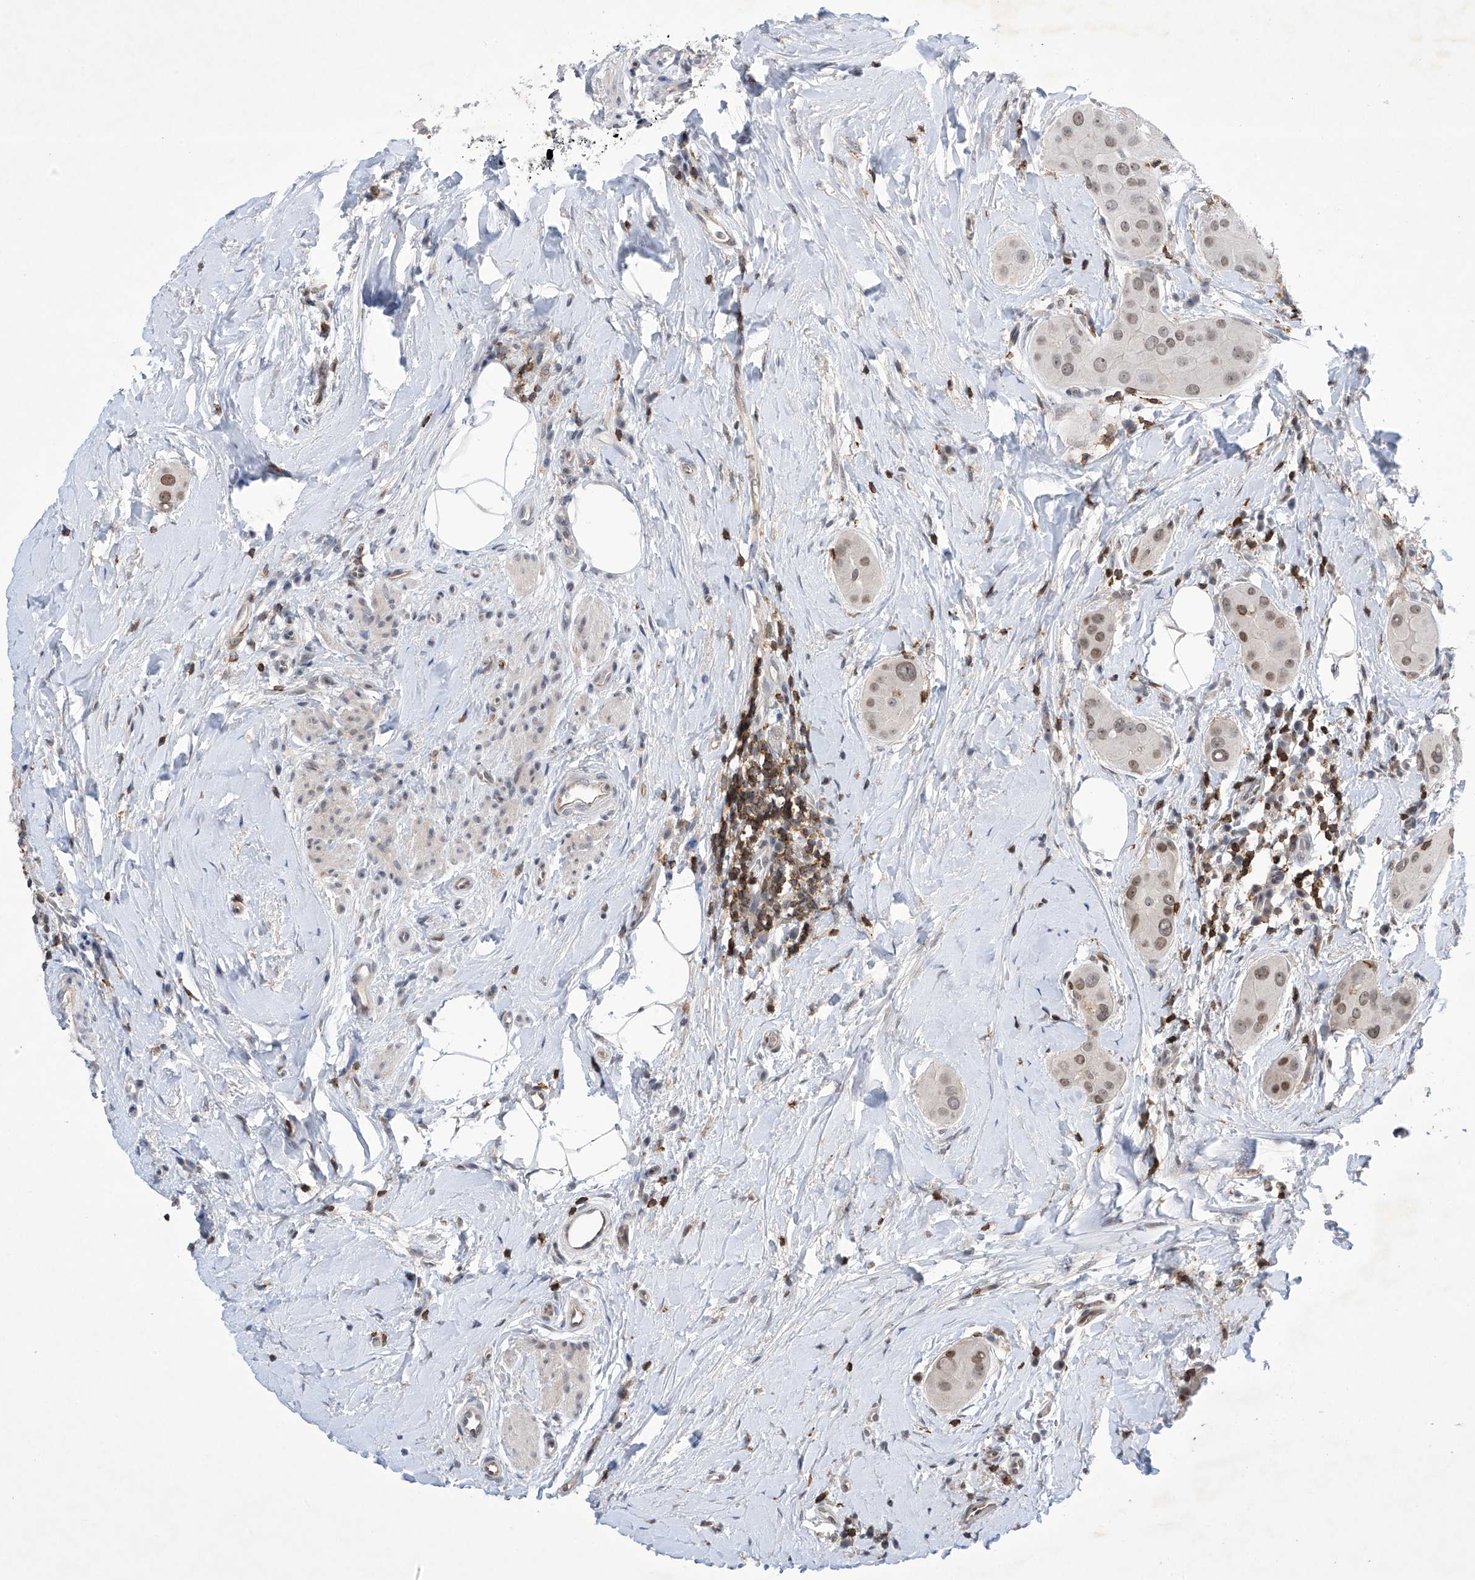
{"staining": {"intensity": "moderate", "quantity": ">75%", "location": "nuclear"}, "tissue": "thyroid cancer", "cell_type": "Tumor cells", "image_type": "cancer", "snomed": [{"axis": "morphology", "description": "Papillary adenocarcinoma, NOS"}, {"axis": "topography", "description": "Thyroid gland"}], "caption": "A high-resolution micrograph shows IHC staining of thyroid papillary adenocarcinoma, which demonstrates moderate nuclear expression in about >75% of tumor cells.", "gene": "MSL3", "patient": {"sex": "male", "age": 33}}